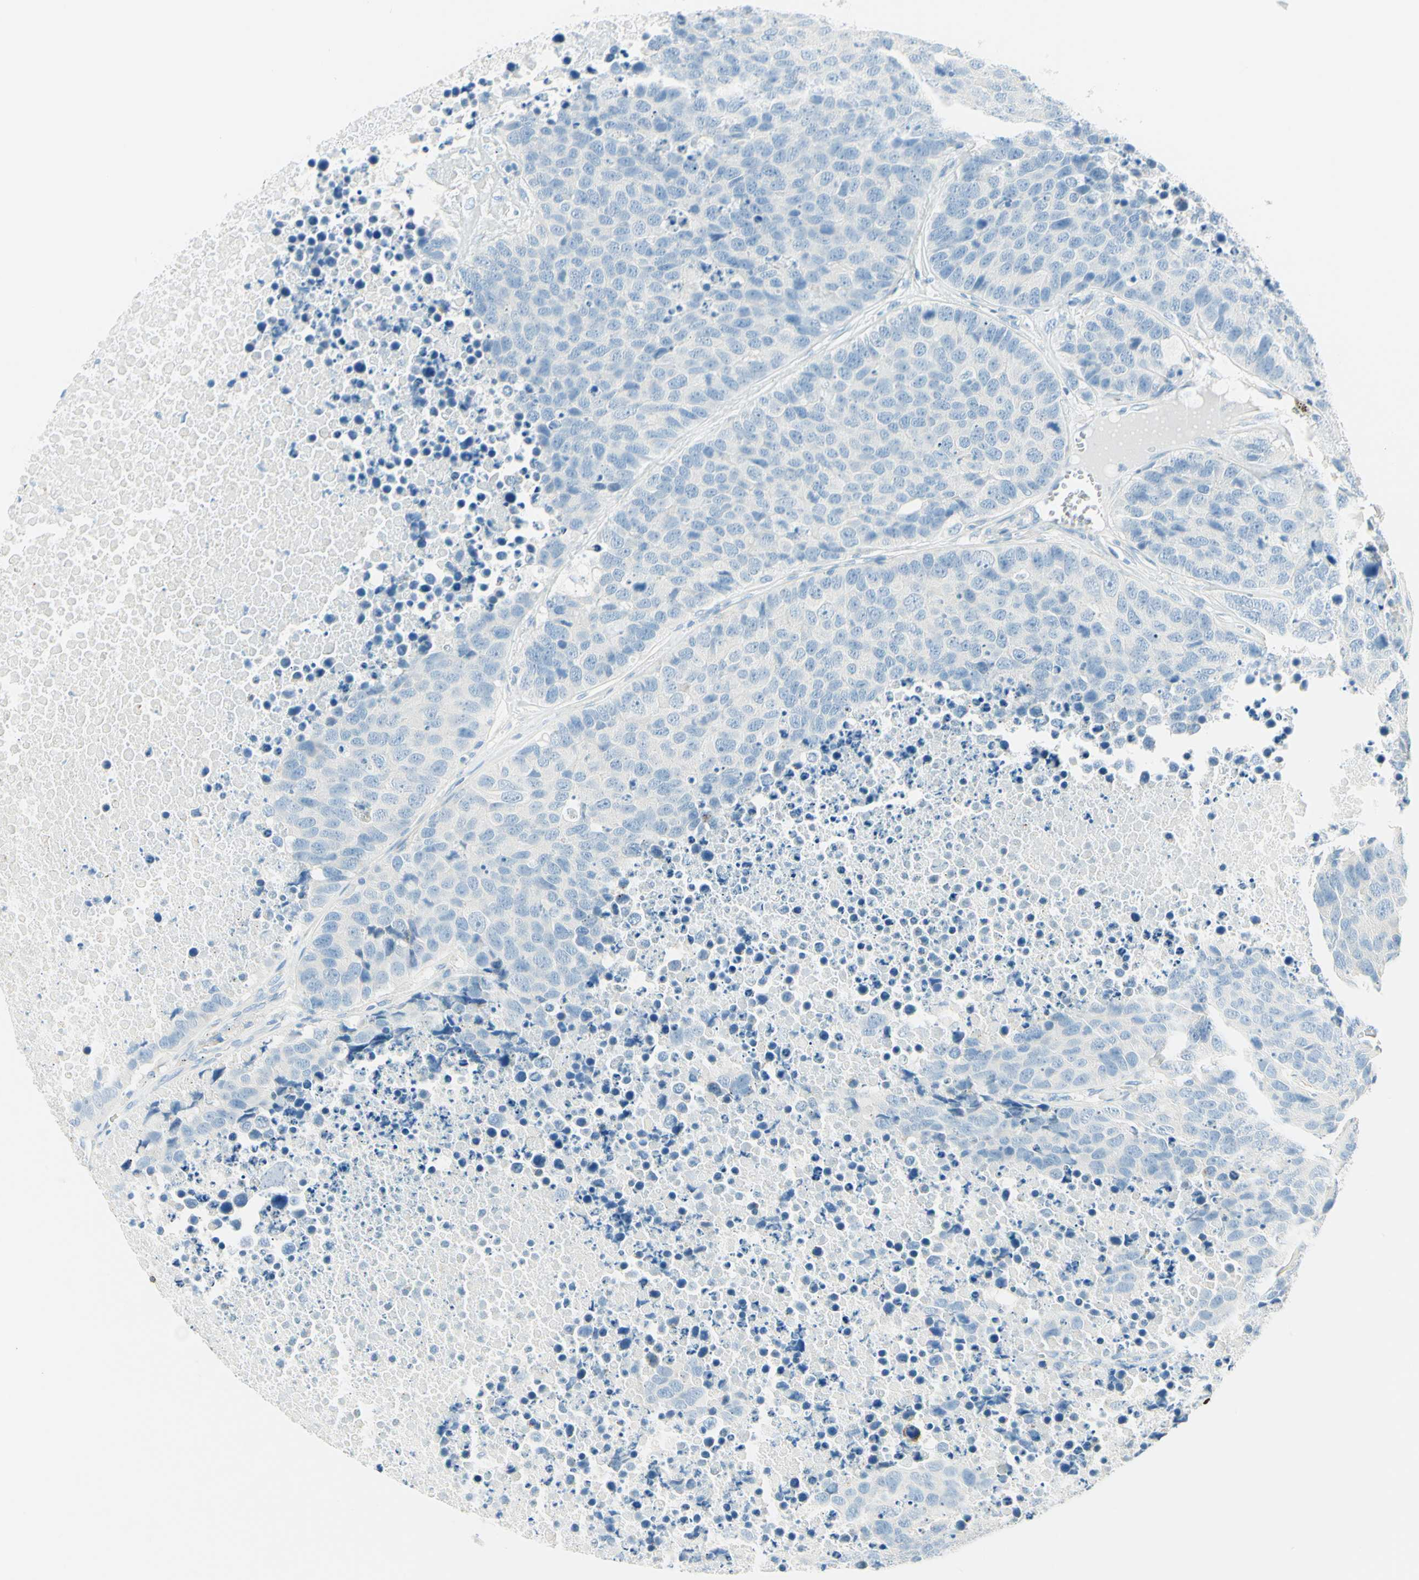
{"staining": {"intensity": "negative", "quantity": "none", "location": "none"}, "tissue": "carcinoid", "cell_type": "Tumor cells", "image_type": "cancer", "snomed": [{"axis": "morphology", "description": "Carcinoid, malignant, NOS"}, {"axis": "topography", "description": "Lung"}], "caption": "Carcinoid was stained to show a protein in brown. There is no significant positivity in tumor cells.", "gene": "NCBP2L", "patient": {"sex": "male", "age": 60}}